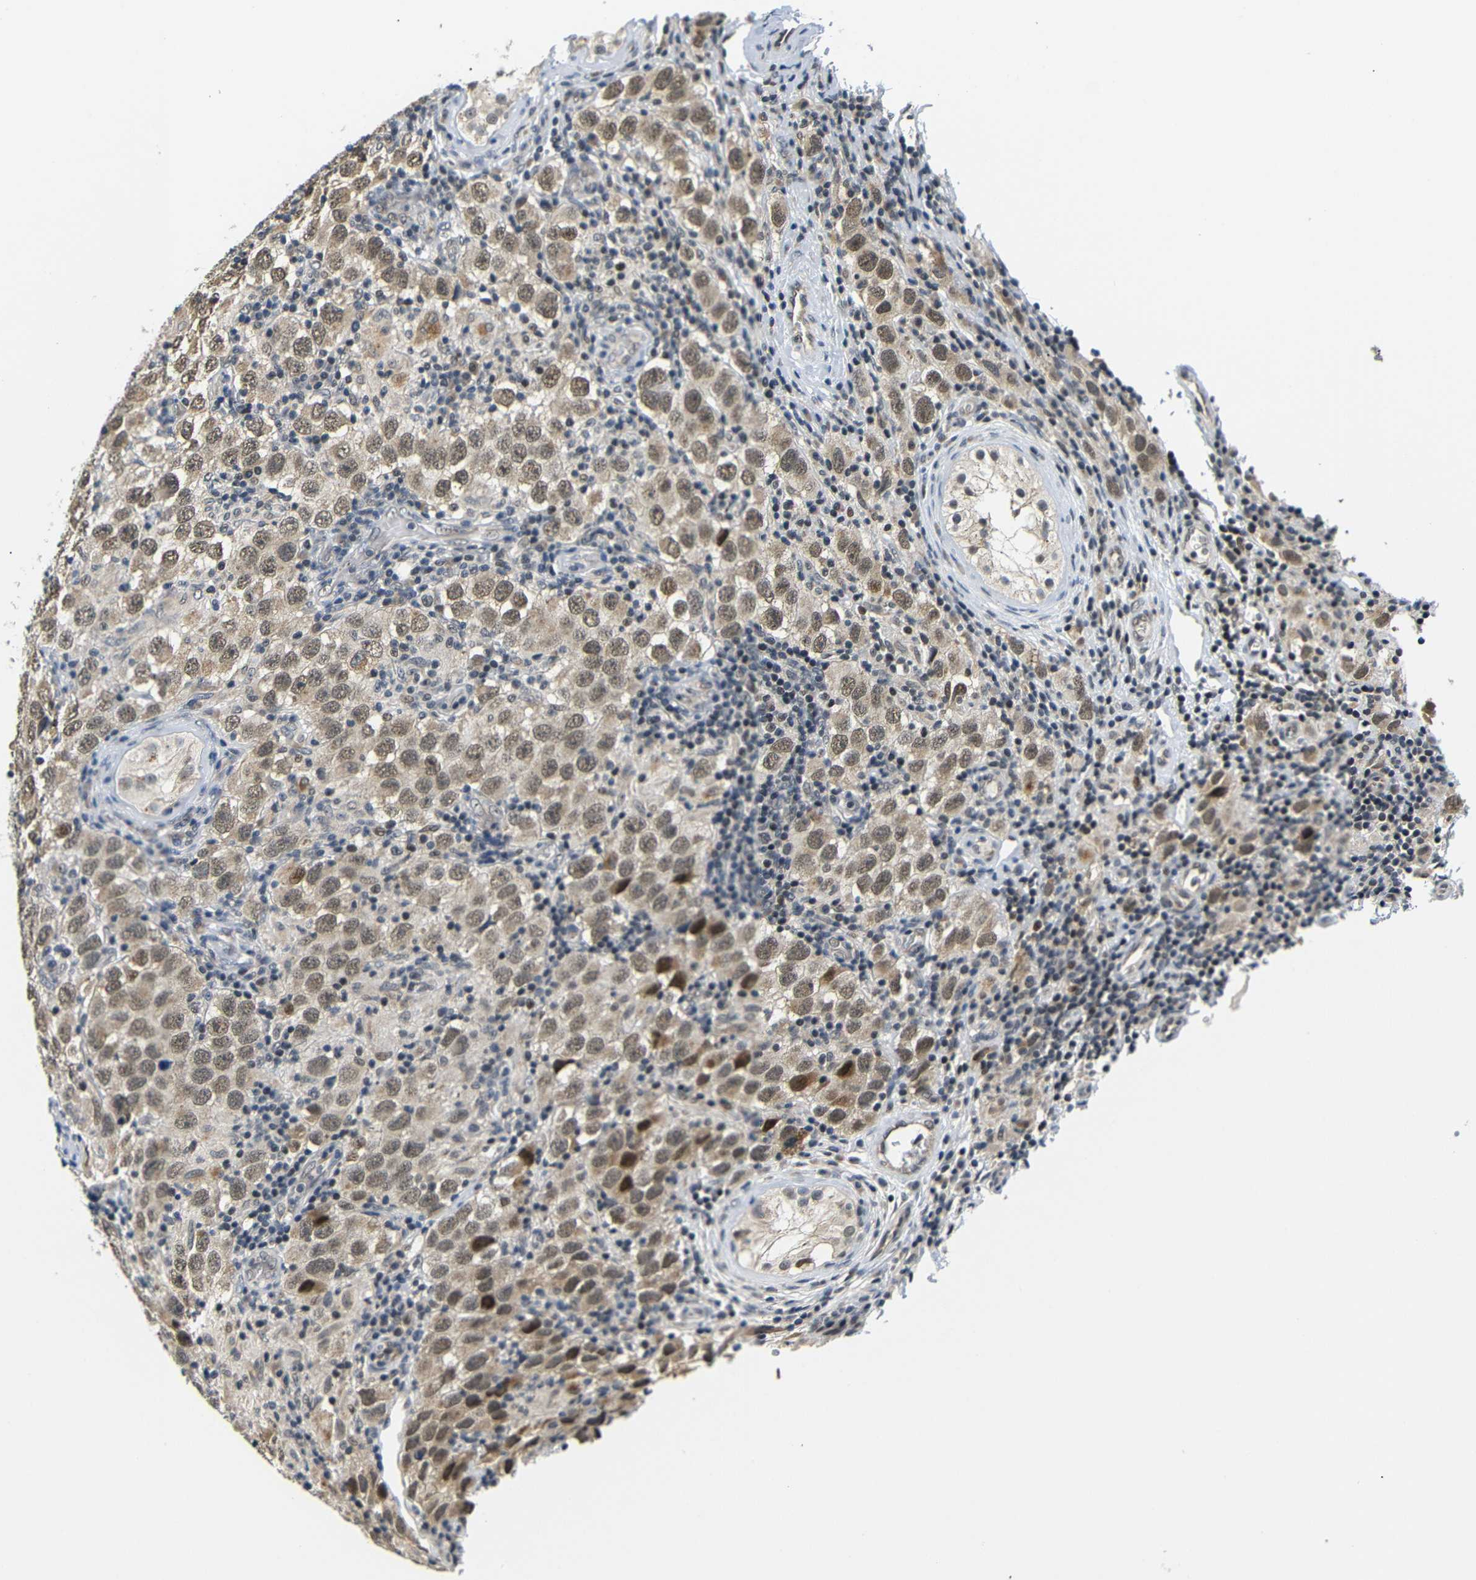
{"staining": {"intensity": "moderate", "quantity": ">75%", "location": "cytoplasmic/membranous,nuclear"}, "tissue": "testis cancer", "cell_type": "Tumor cells", "image_type": "cancer", "snomed": [{"axis": "morphology", "description": "Carcinoma, Embryonal, NOS"}, {"axis": "topography", "description": "Testis"}], "caption": "Immunohistochemical staining of human testis cancer displays medium levels of moderate cytoplasmic/membranous and nuclear protein expression in about >75% of tumor cells.", "gene": "GJA5", "patient": {"sex": "male", "age": 21}}